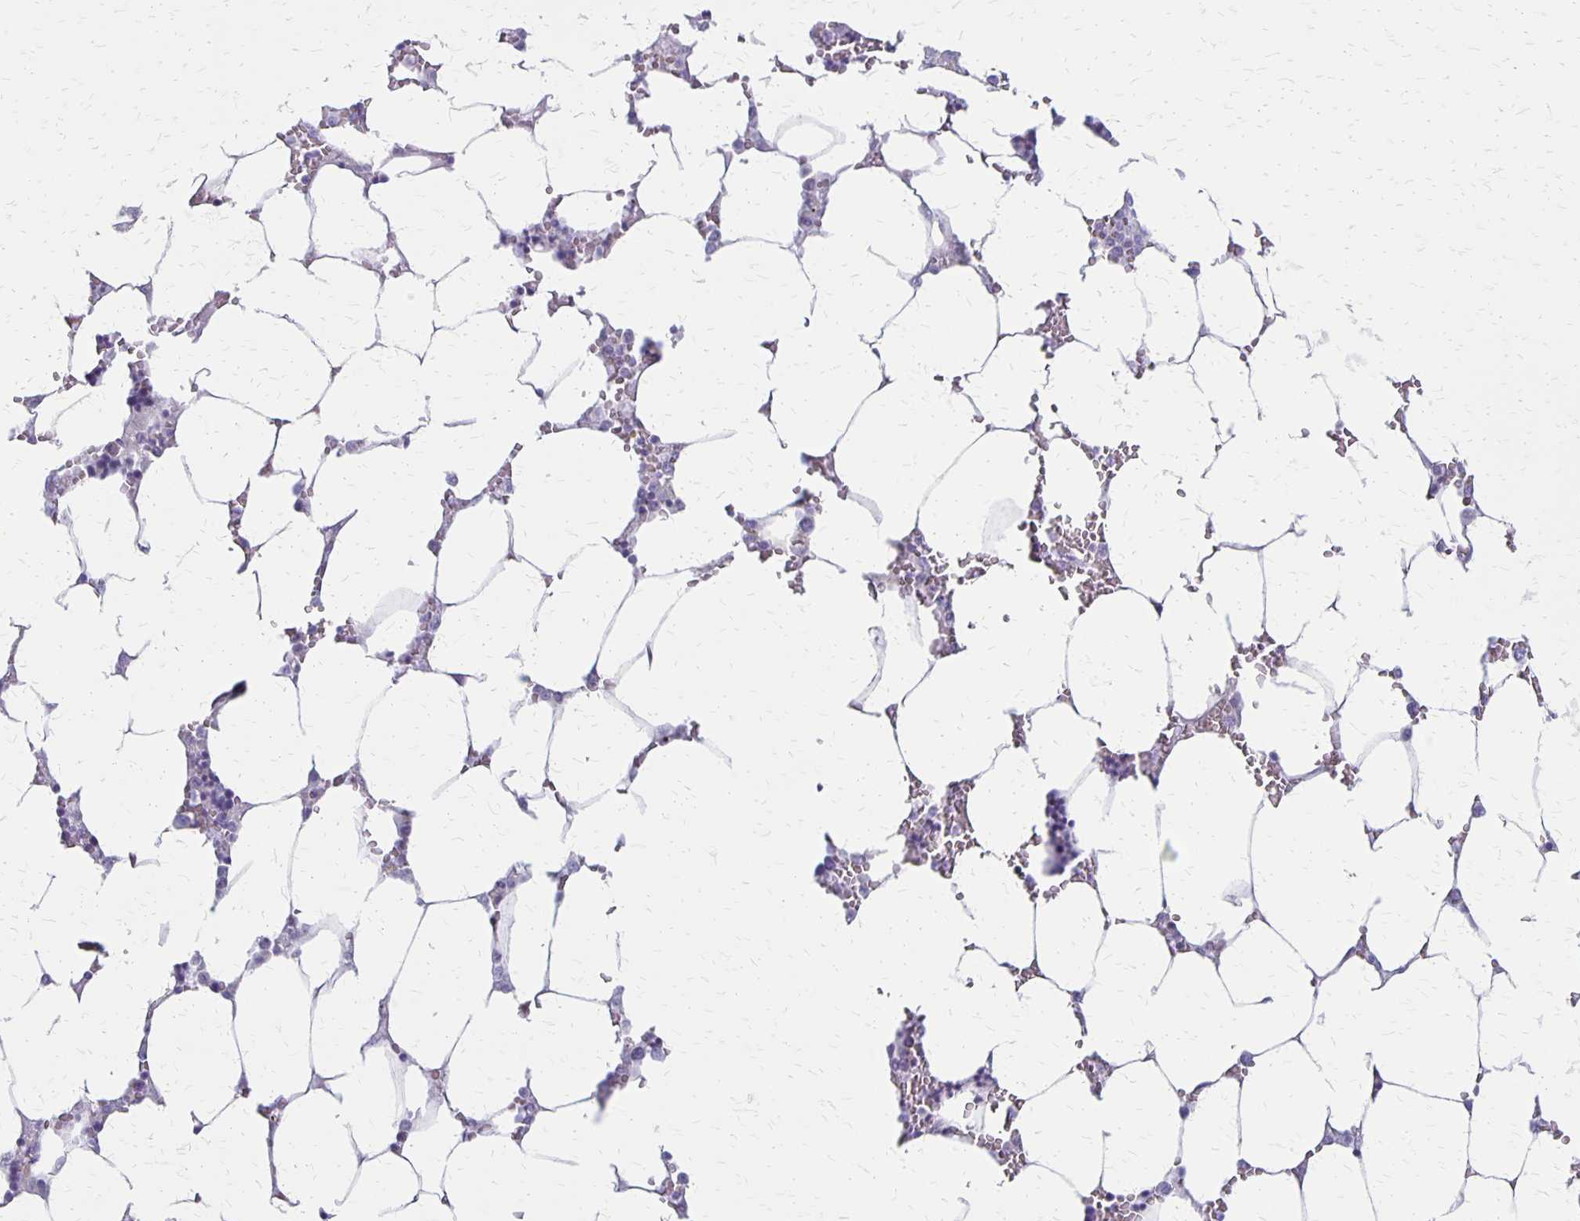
{"staining": {"intensity": "negative", "quantity": "none", "location": "none"}, "tissue": "bone marrow", "cell_type": "Hematopoietic cells", "image_type": "normal", "snomed": [{"axis": "morphology", "description": "Normal tissue, NOS"}, {"axis": "topography", "description": "Bone marrow"}], "caption": "Bone marrow was stained to show a protein in brown. There is no significant expression in hematopoietic cells.", "gene": "HOMER1", "patient": {"sex": "male", "age": 64}}